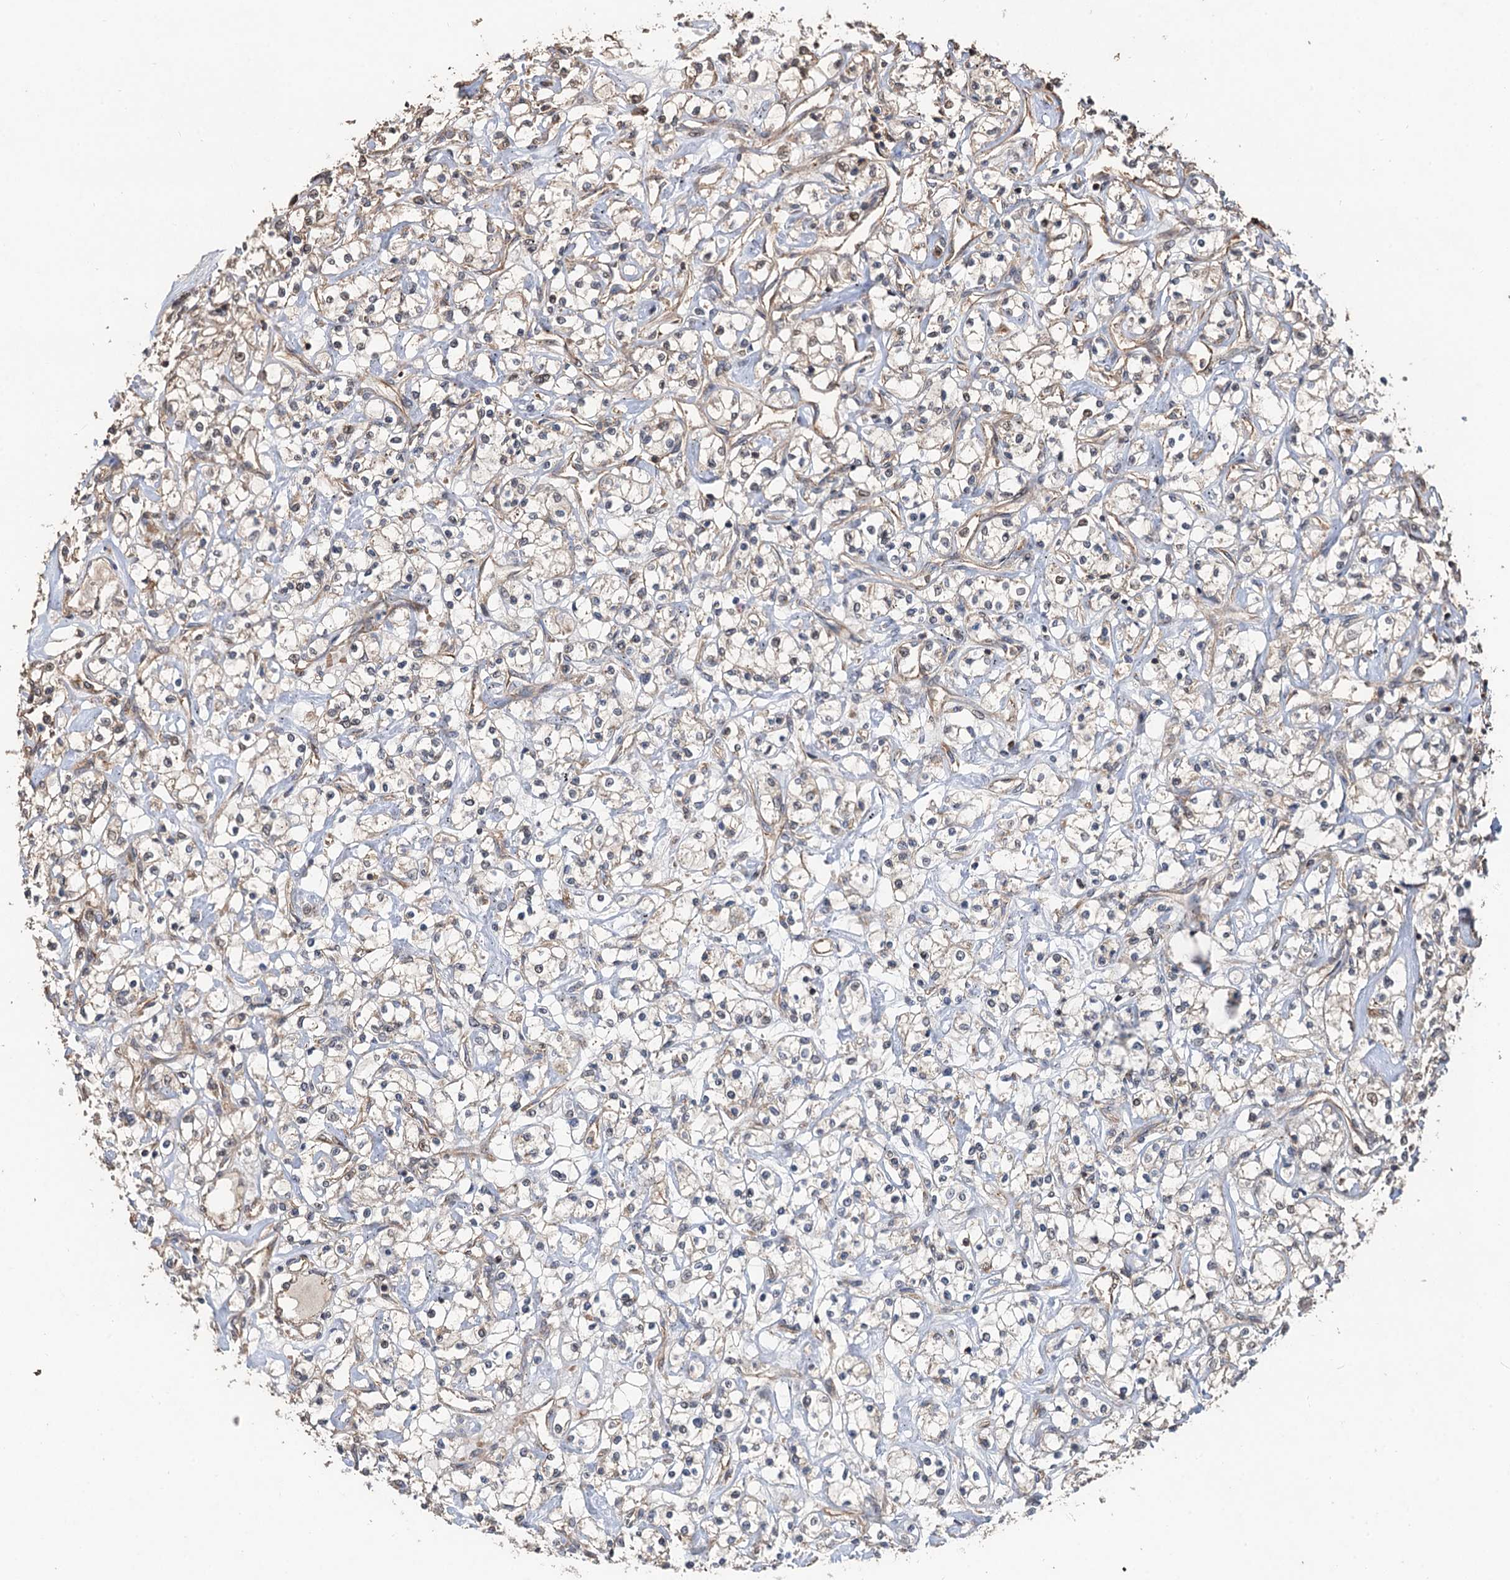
{"staining": {"intensity": "weak", "quantity": "<25%", "location": "cytoplasmic/membranous,nuclear"}, "tissue": "renal cancer", "cell_type": "Tumor cells", "image_type": "cancer", "snomed": [{"axis": "morphology", "description": "Adenocarcinoma, NOS"}, {"axis": "topography", "description": "Kidney"}], "caption": "Immunohistochemical staining of adenocarcinoma (renal) shows no significant expression in tumor cells. (Stains: DAB (3,3'-diaminobenzidine) immunohistochemistry (IHC) with hematoxylin counter stain, Microscopy: brightfield microscopy at high magnification).", "gene": "DEXI", "patient": {"sex": "female", "age": 59}}